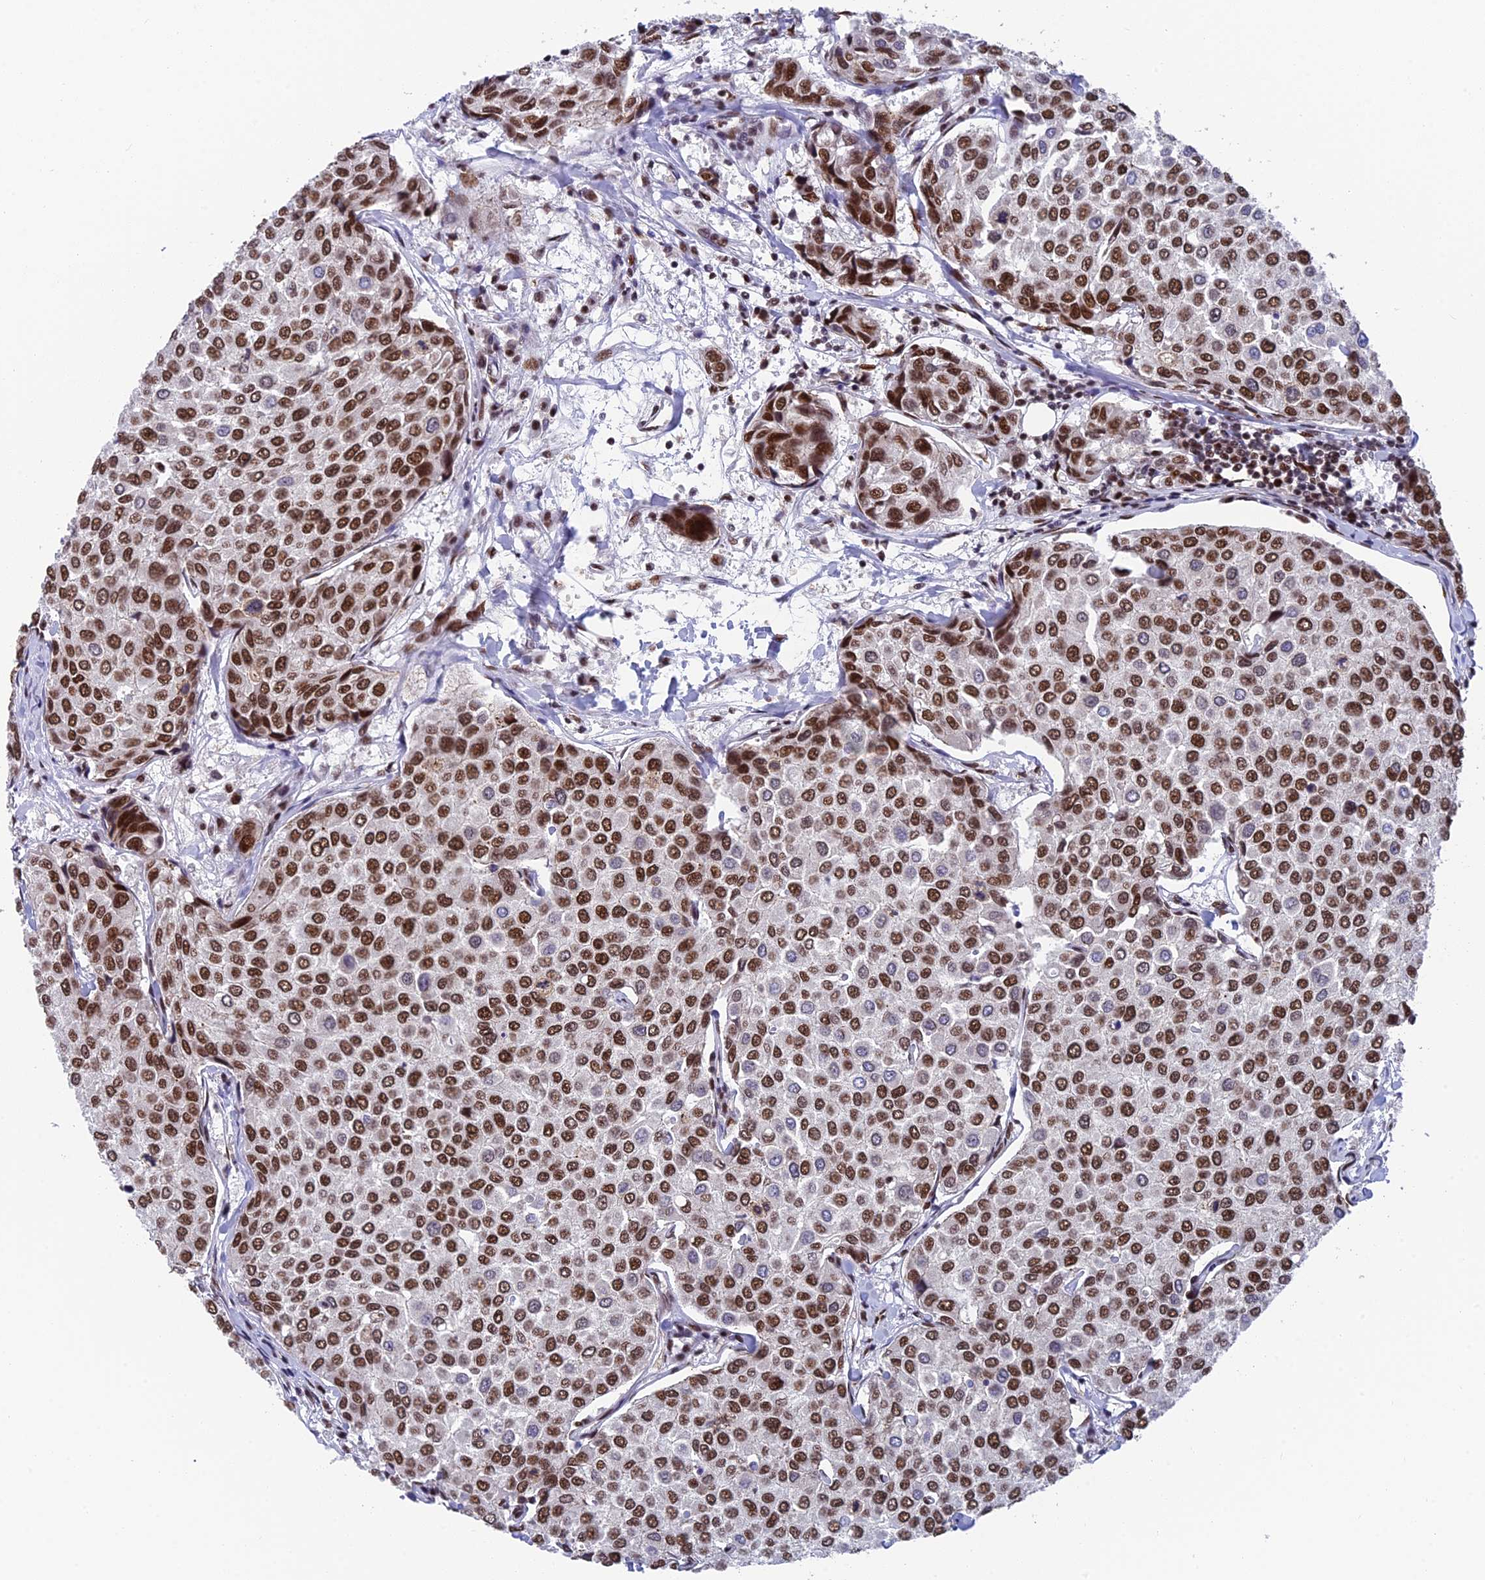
{"staining": {"intensity": "strong", "quantity": "25%-75%", "location": "nuclear"}, "tissue": "breast cancer", "cell_type": "Tumor cells", "image_type": "cancer", "snomed": [{"axis": "morphology", "description": "Duct carcinoma"}, {"axis": "topography", "description": "Breast"}], "caption": "A high amount of strong nuclear staining is present in about 25%-75% of tumor cells in breast cancer (invasive ductal carcinoma) tissue.", "gene": "EEF1AKMT3", "patient": {"sex": "female", "age": 55}}